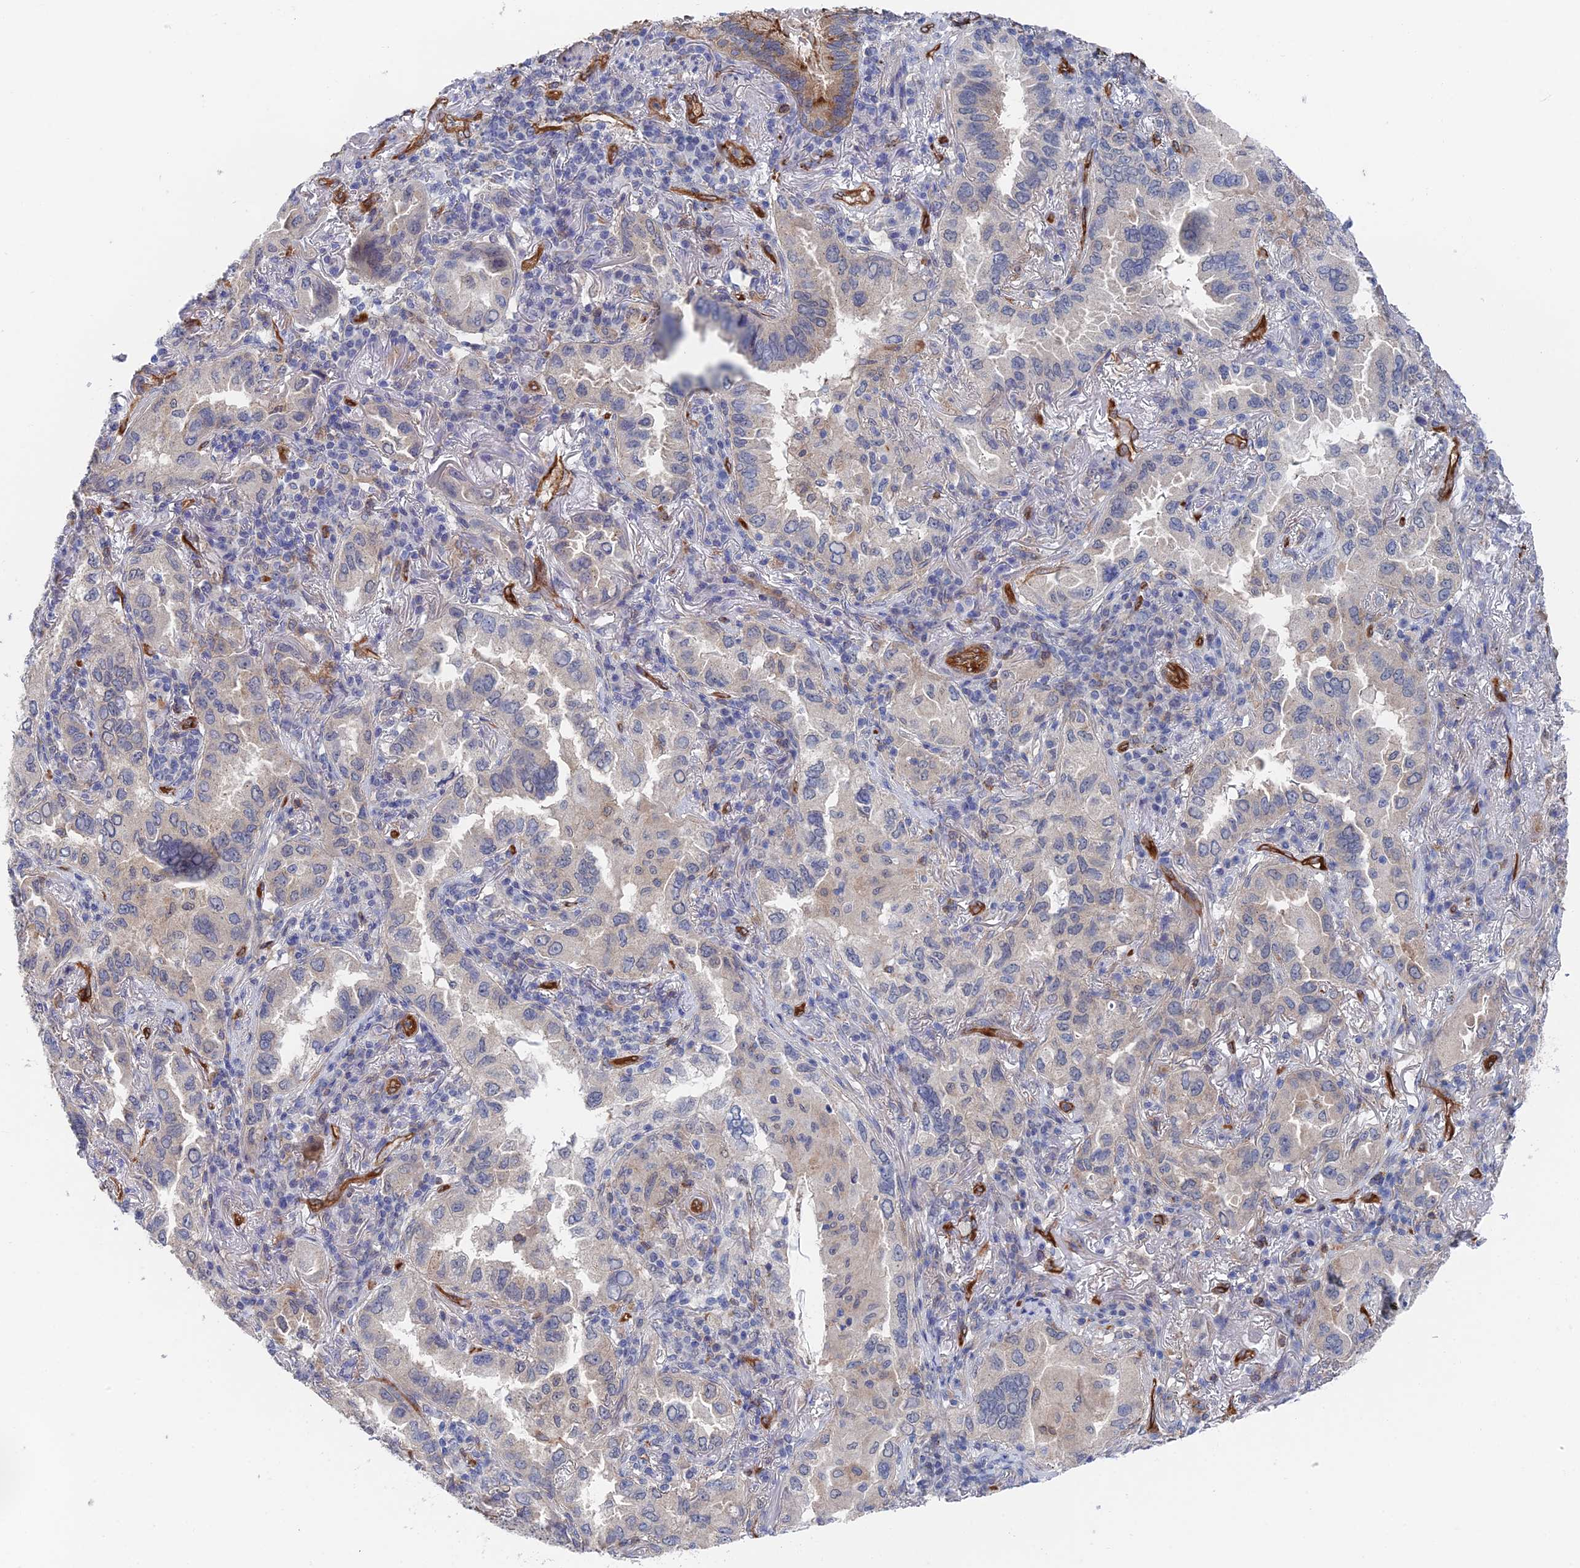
{"staining": {"intensity": "weak", "quantity": "25%-75%", "location": "cytoplasmic/membranous"}, "tissue": "lung cancer", "cell_type": "Tumor cells", "image_type": "cancer", "snomed": [{"axis": "morphology", "description": "Adenocarcinoma, NOS"}, {"axis": "topography", "description": "Lung"}], "caption": "Brown immunohistochemical staining in lung cancer displays weak cytoplasmic/membranous expression in about 25%-75% of tumor cells.", "gene": "ARAP3", "patient": {"sex": "female", "age": 69}}